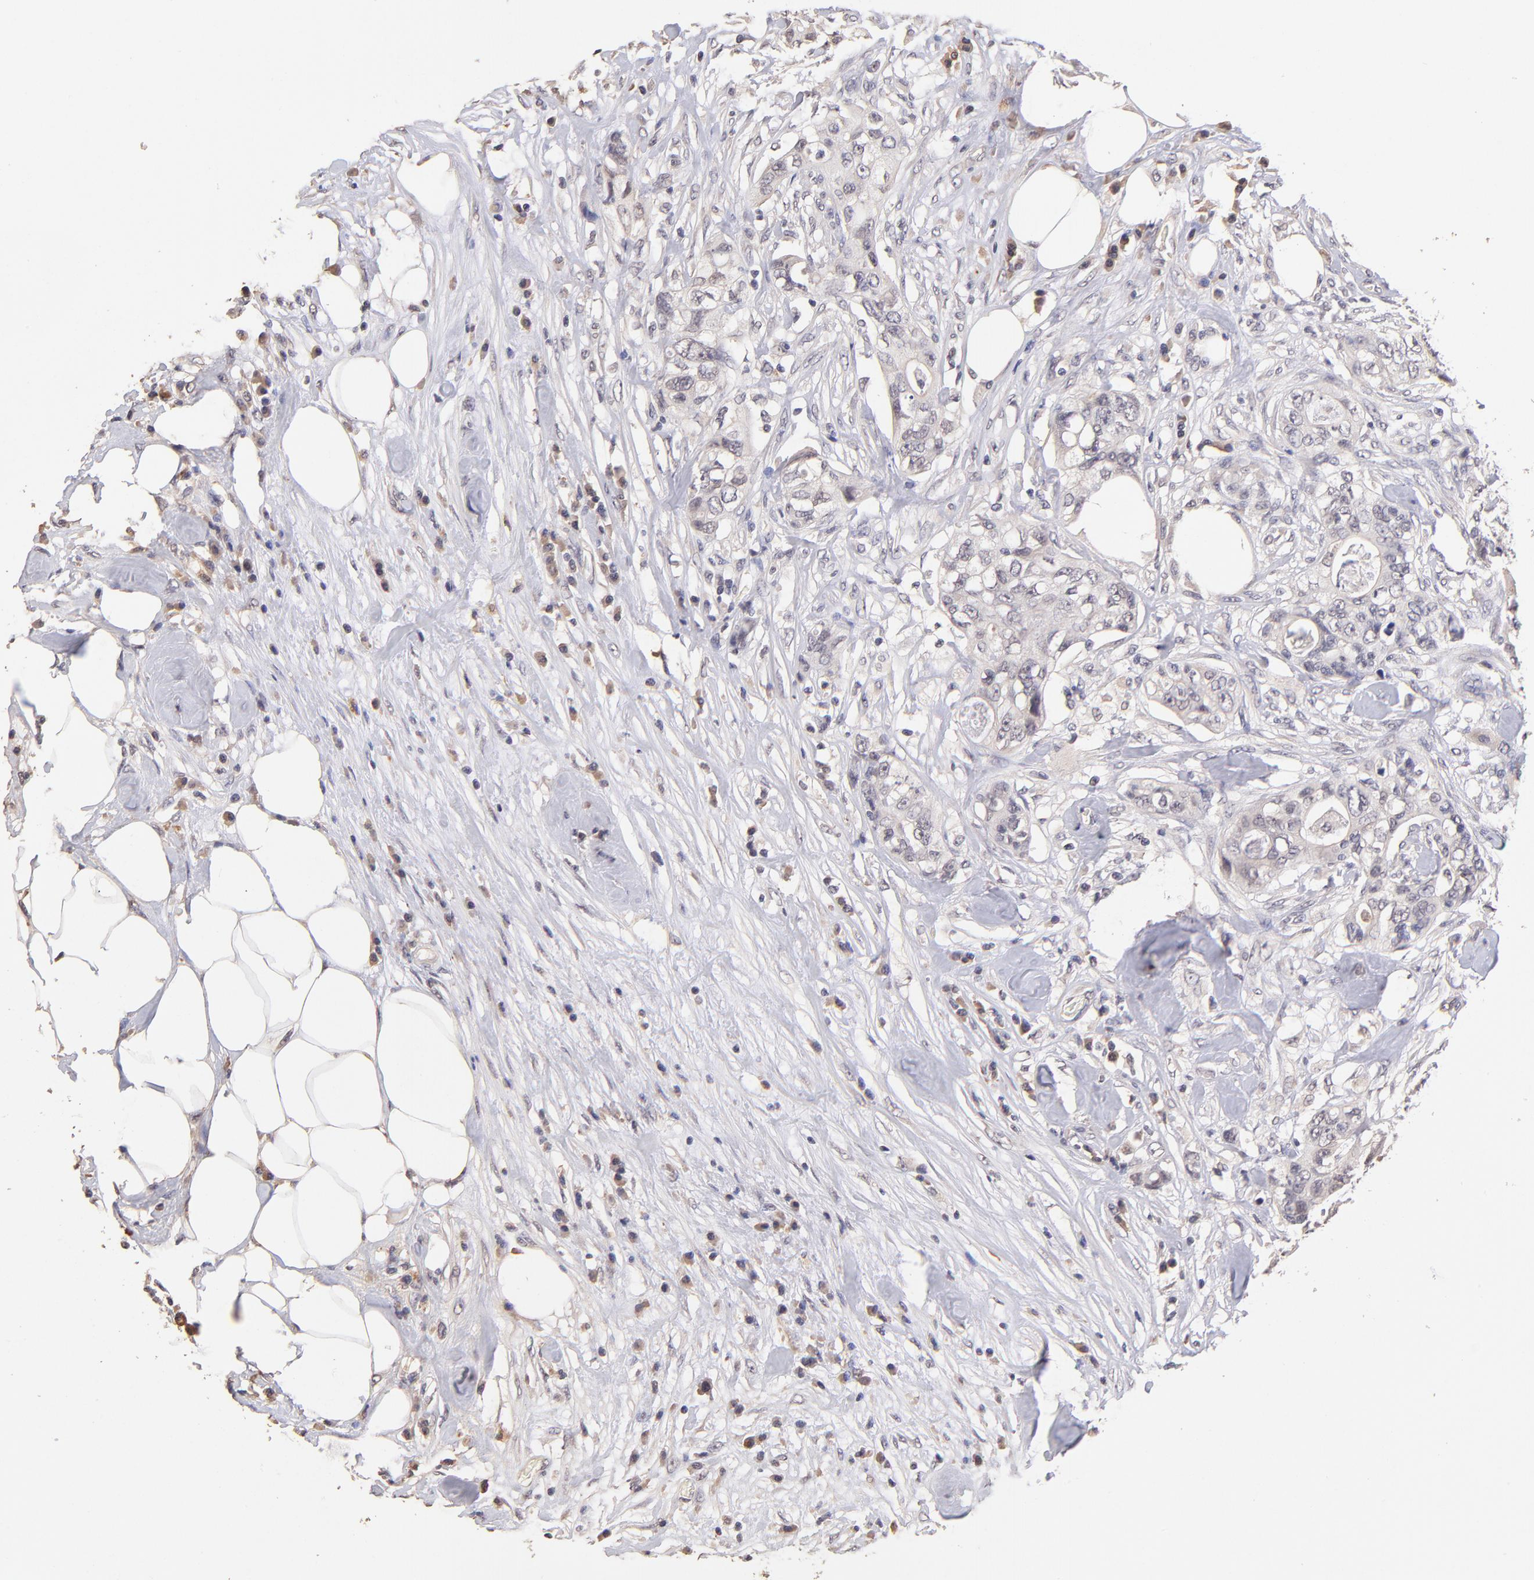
{"staining": {"intensity": "negative", "quantity": "none", "location": "none"}, "tissue": "colorectal cancer", "cell_type": "Tumor cells", "image_type": "cancer", "snomed": [{"axis": "morphology", "description": "Adenocarcinoma, NOS"}, {"axis": "topography", "description": "Rectum"}], "caption": "The image exhibits no staining of tumor cells in colorectal adenocarcinoma.", "gene": "RNASEL", "patient": {"sex": "female", "age": 57}}